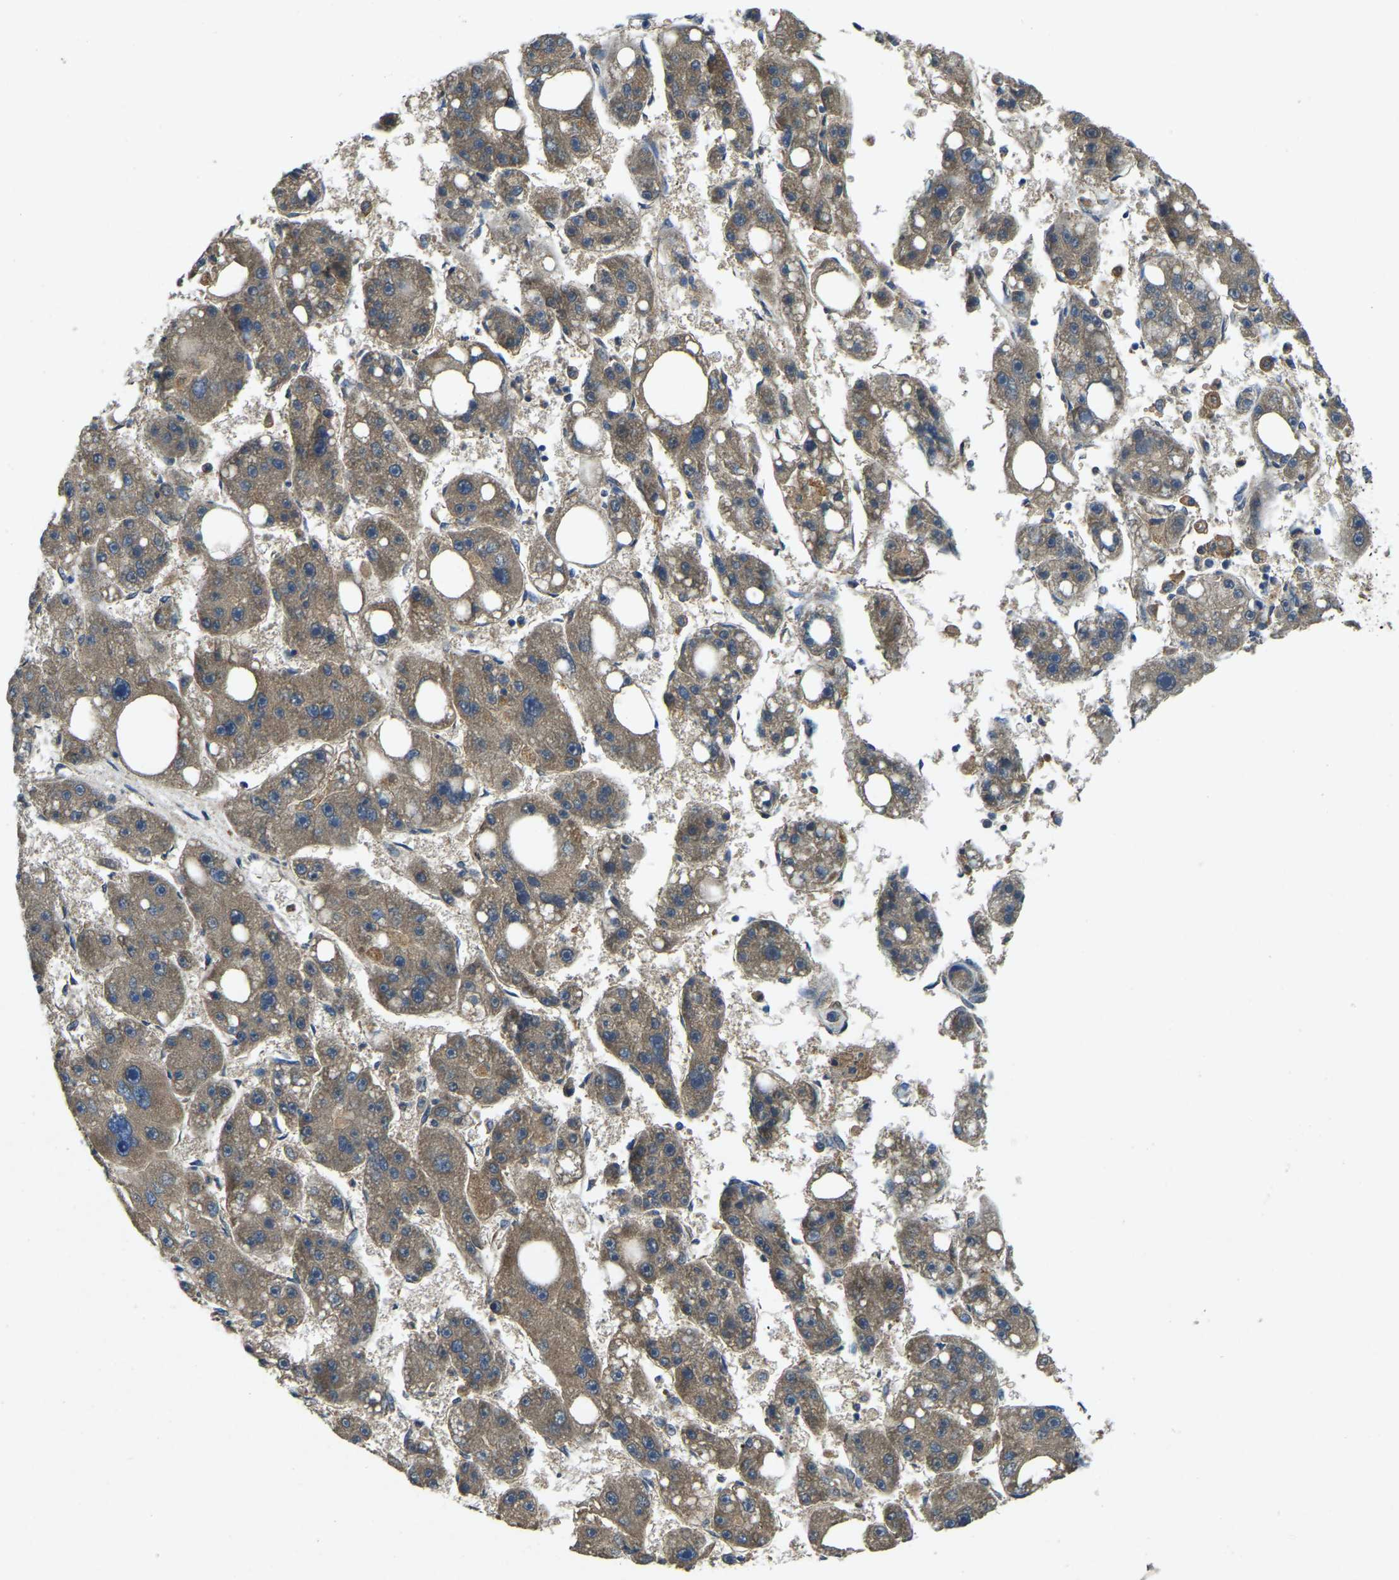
{"staining": {"intensity": "weak", "quantity": ">75%", "location": "cytoplasmic/membranous"}, "tissue": "liver cancer", "cell_type": "Tumor cells", "image_type": "cancer", "snomed": [{"axis": "morphology", "description": "Carcinoma, Hepatocellular, NOS"}, {"axis": "topography", "description": "Liver"}], "caption": "Human liver cancer (hepatocellular carcinoma) stained with a brown dye reveals weak cytoplasmic/membranous positive positivity in approximately >75% of tumor cells.", "gene": "ATP8B1", "patient": {"sex": "female", "age": 61}}